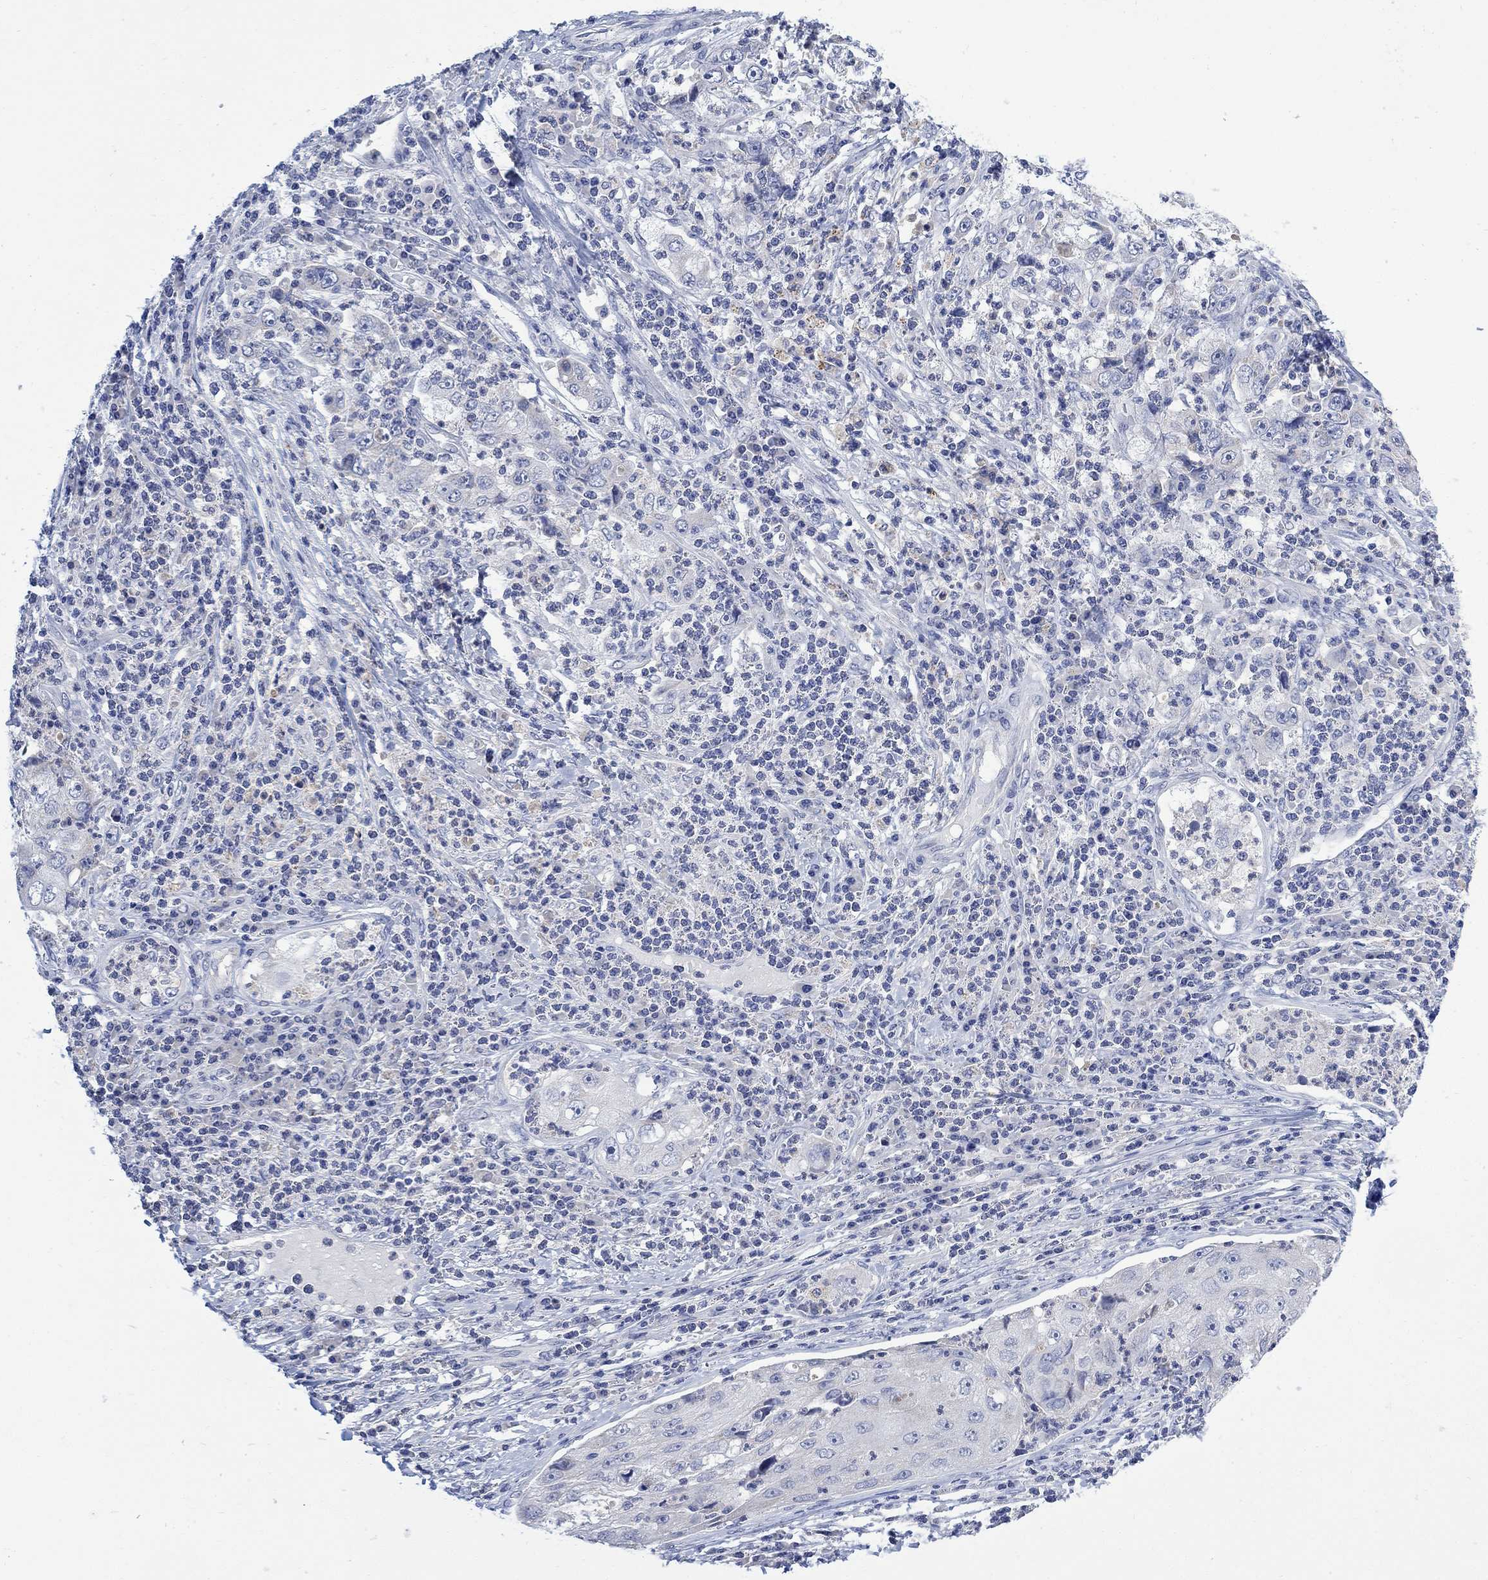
{"staining": {"intensity": "negative", "quantity": "none", "location": "none"}, "tissue": "cervical cancer", "cell_type": "Tumor cells", "image_type": "cancer", "snomed": [{"axis": "morphology", "description": "Squamous cell carcinoma, NOS"}, {"axis": "topography", "description": "Cervix"}], "caption": "An immunohistochemistry (IHC) photomicrograph of cervical squamous cell carcinoma is shown. There is no staining in tumor cells of cervical squamous cell carcinoma.", "gene": "FBP2", "patient": {"sex": "female", "age": 36}}